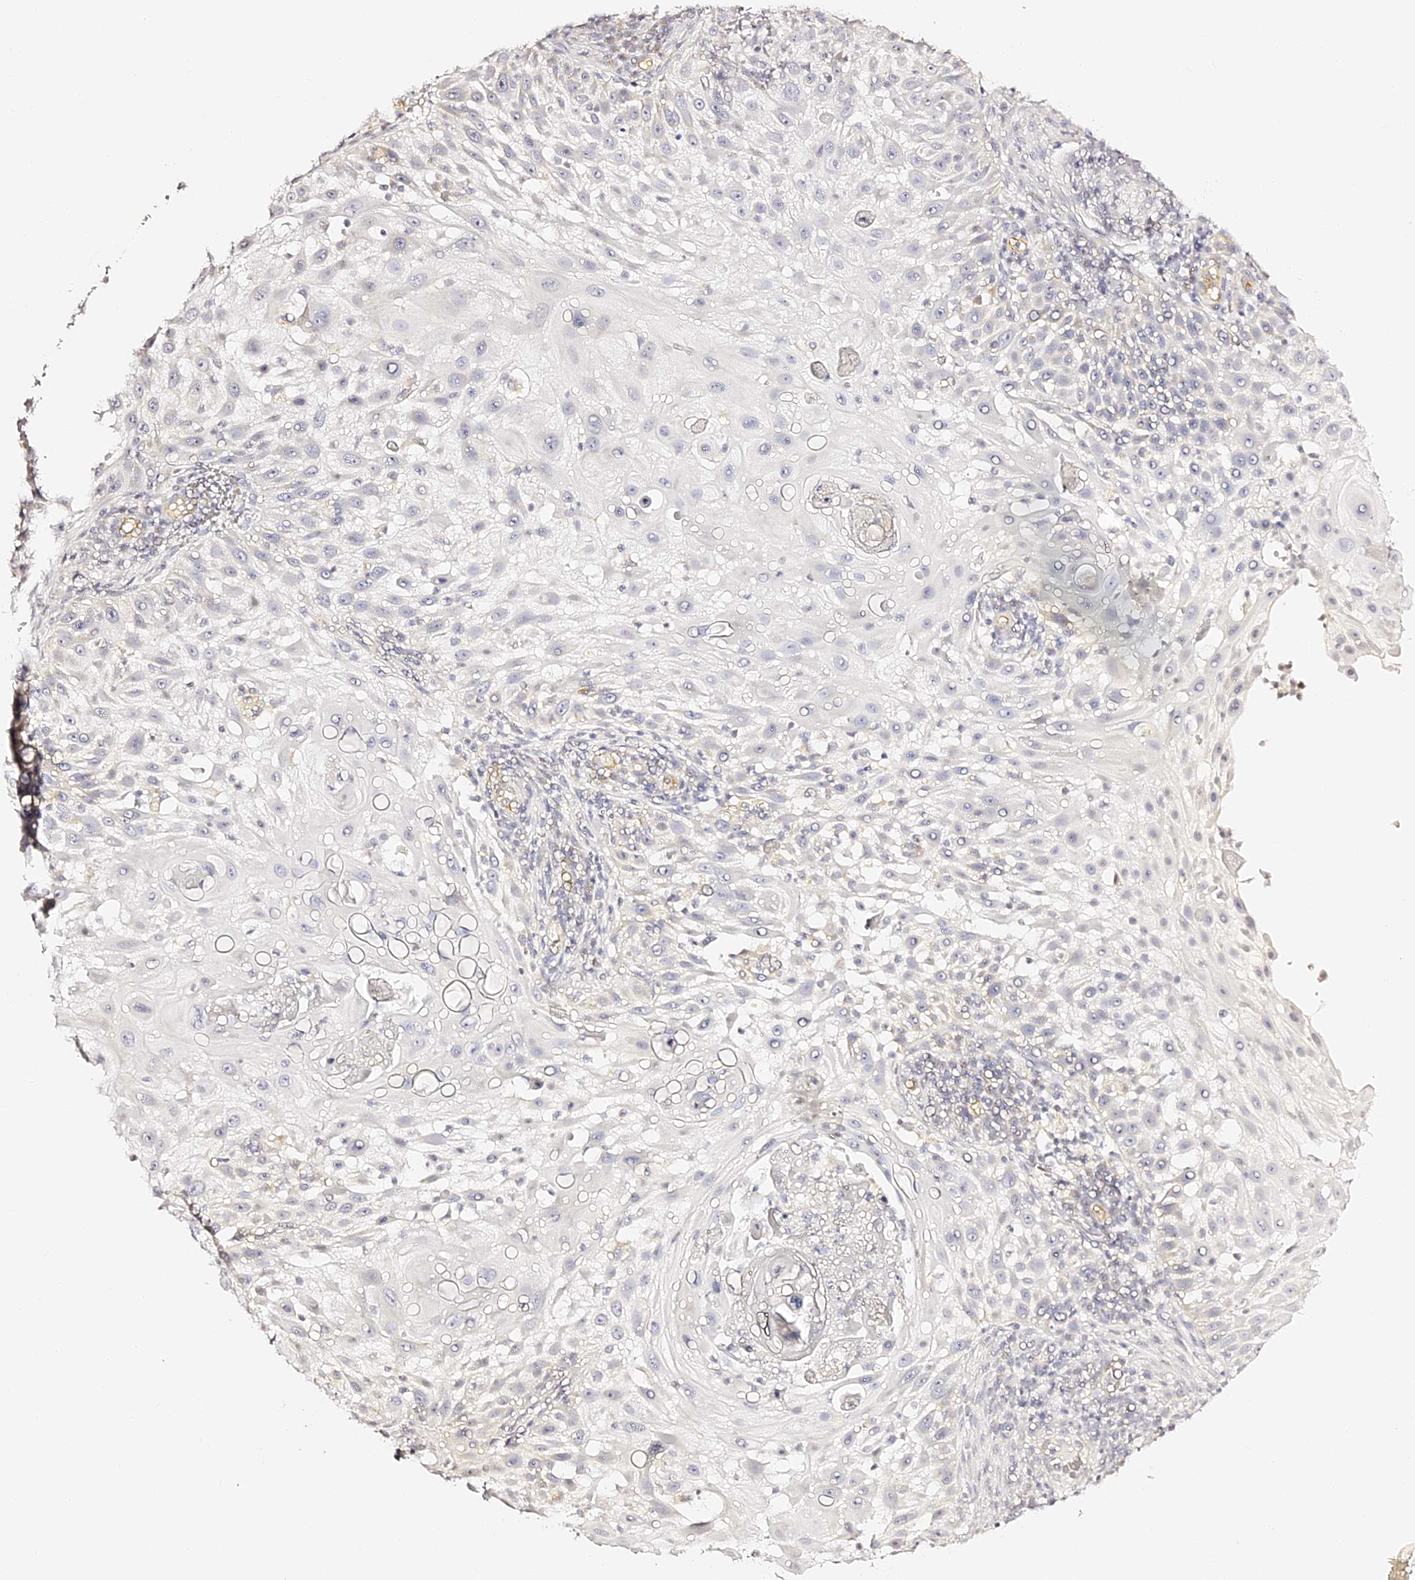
{"staining": {"intensity": "negative", "quantity": "none", "location": "none"}, "tissue": "skin cancer", "cell_type": "Tumor cells", "image_type": "cancer", "snomed": [{"axis": "morphology", "description": "Squamous cell carcinoma, NOS"}, {"axis": "topography", "description": "Skin"}], "caption": "High magnification brightfield microscopy of skin squamous cell carcinoma stained with DAB (3,3'-diaminobenzidine) (brown) and counterstained with hematoxylin (blue): tumor cells show no significant staining. Nuclei are stained in blue.", "gene": "SLC1A3", "patient": {"sex": "female", "age": 44}}